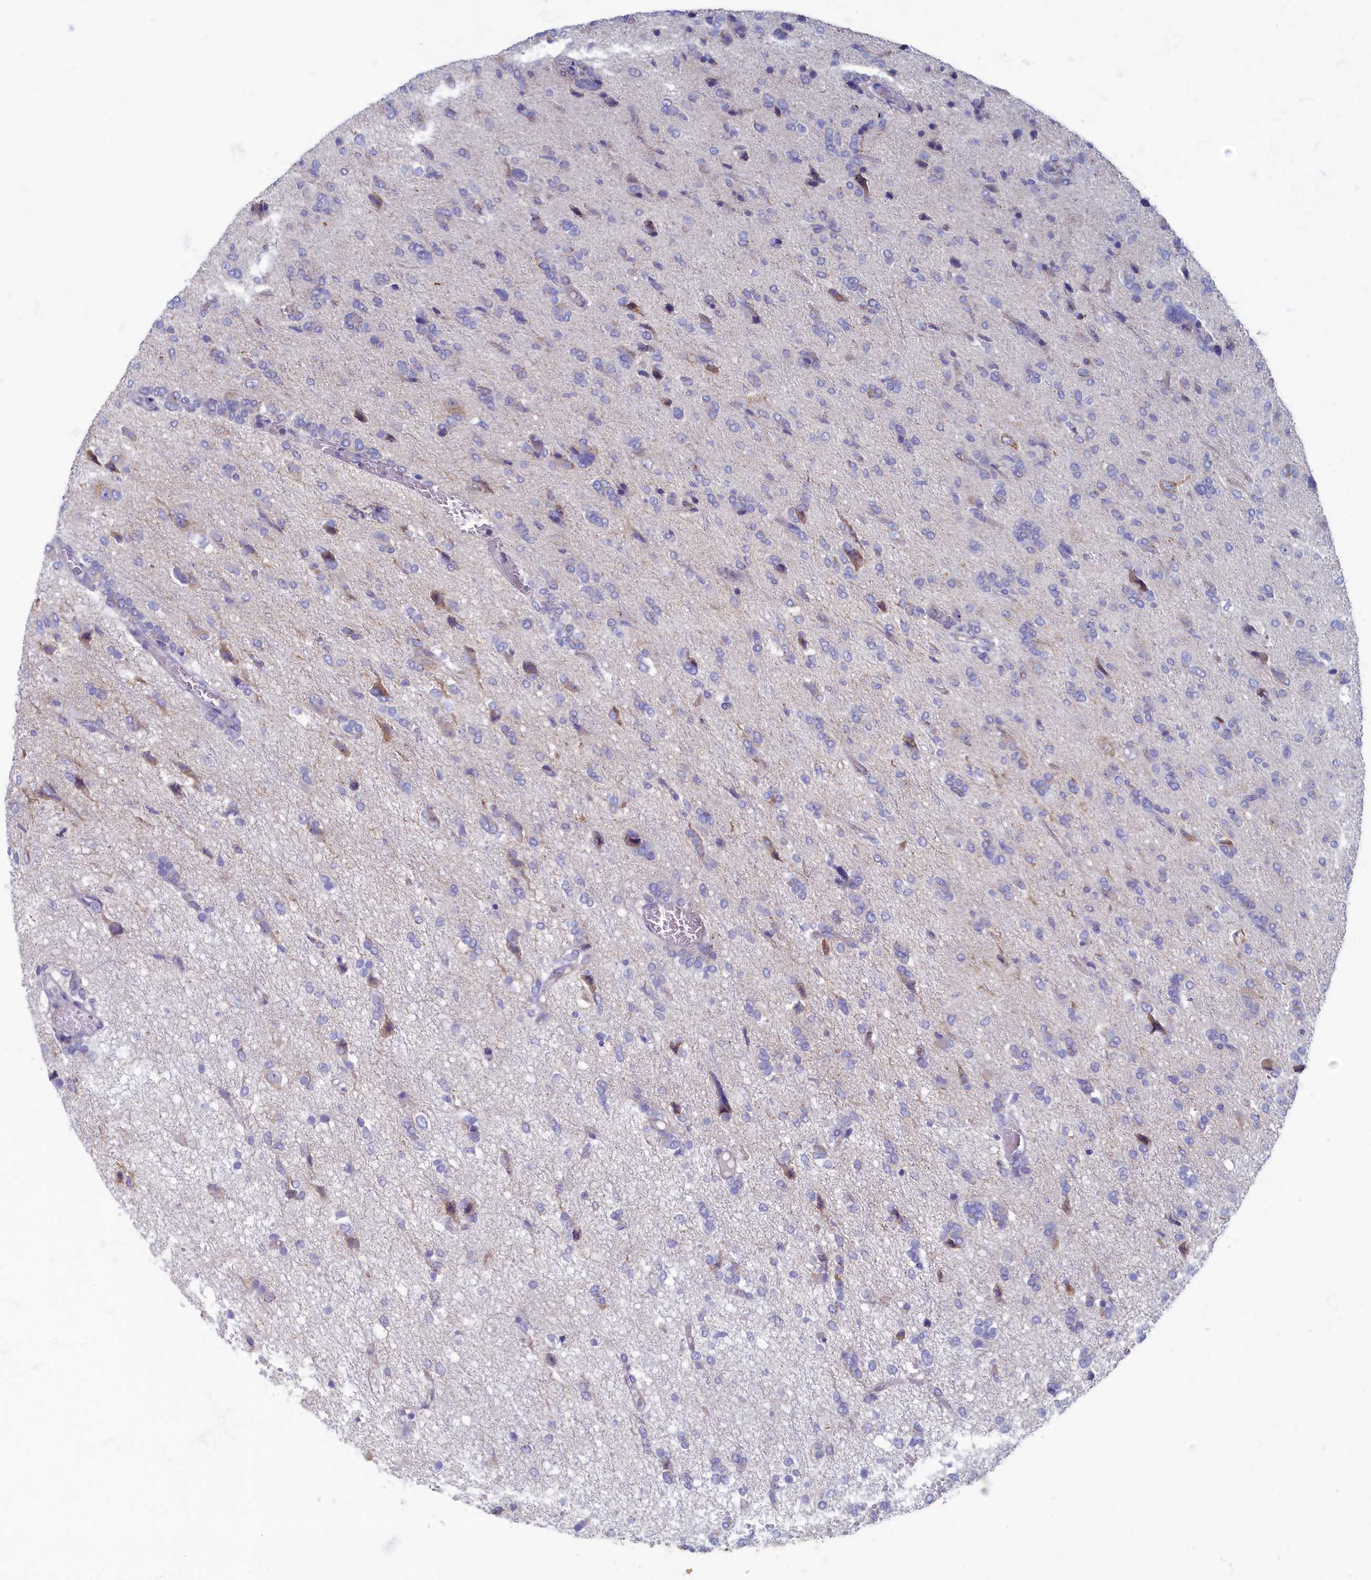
{"staining": {"intensity": "negative", "quantity": "none", "location": "none"}, "tissue": "glioma", "cell_type": "Tumor cells", "image_type": "cancer", "snomed": [{"axis": "morphology", "description": "Glioma, malignant, High grade"}, {"axis": "topography", "description": "Brain"}], "caption": "Protein analysis of glioma shows no significant positivity in tumor cells.", "gene": "OCIAD2", "patient": {"sex": "female", "age": 59}}